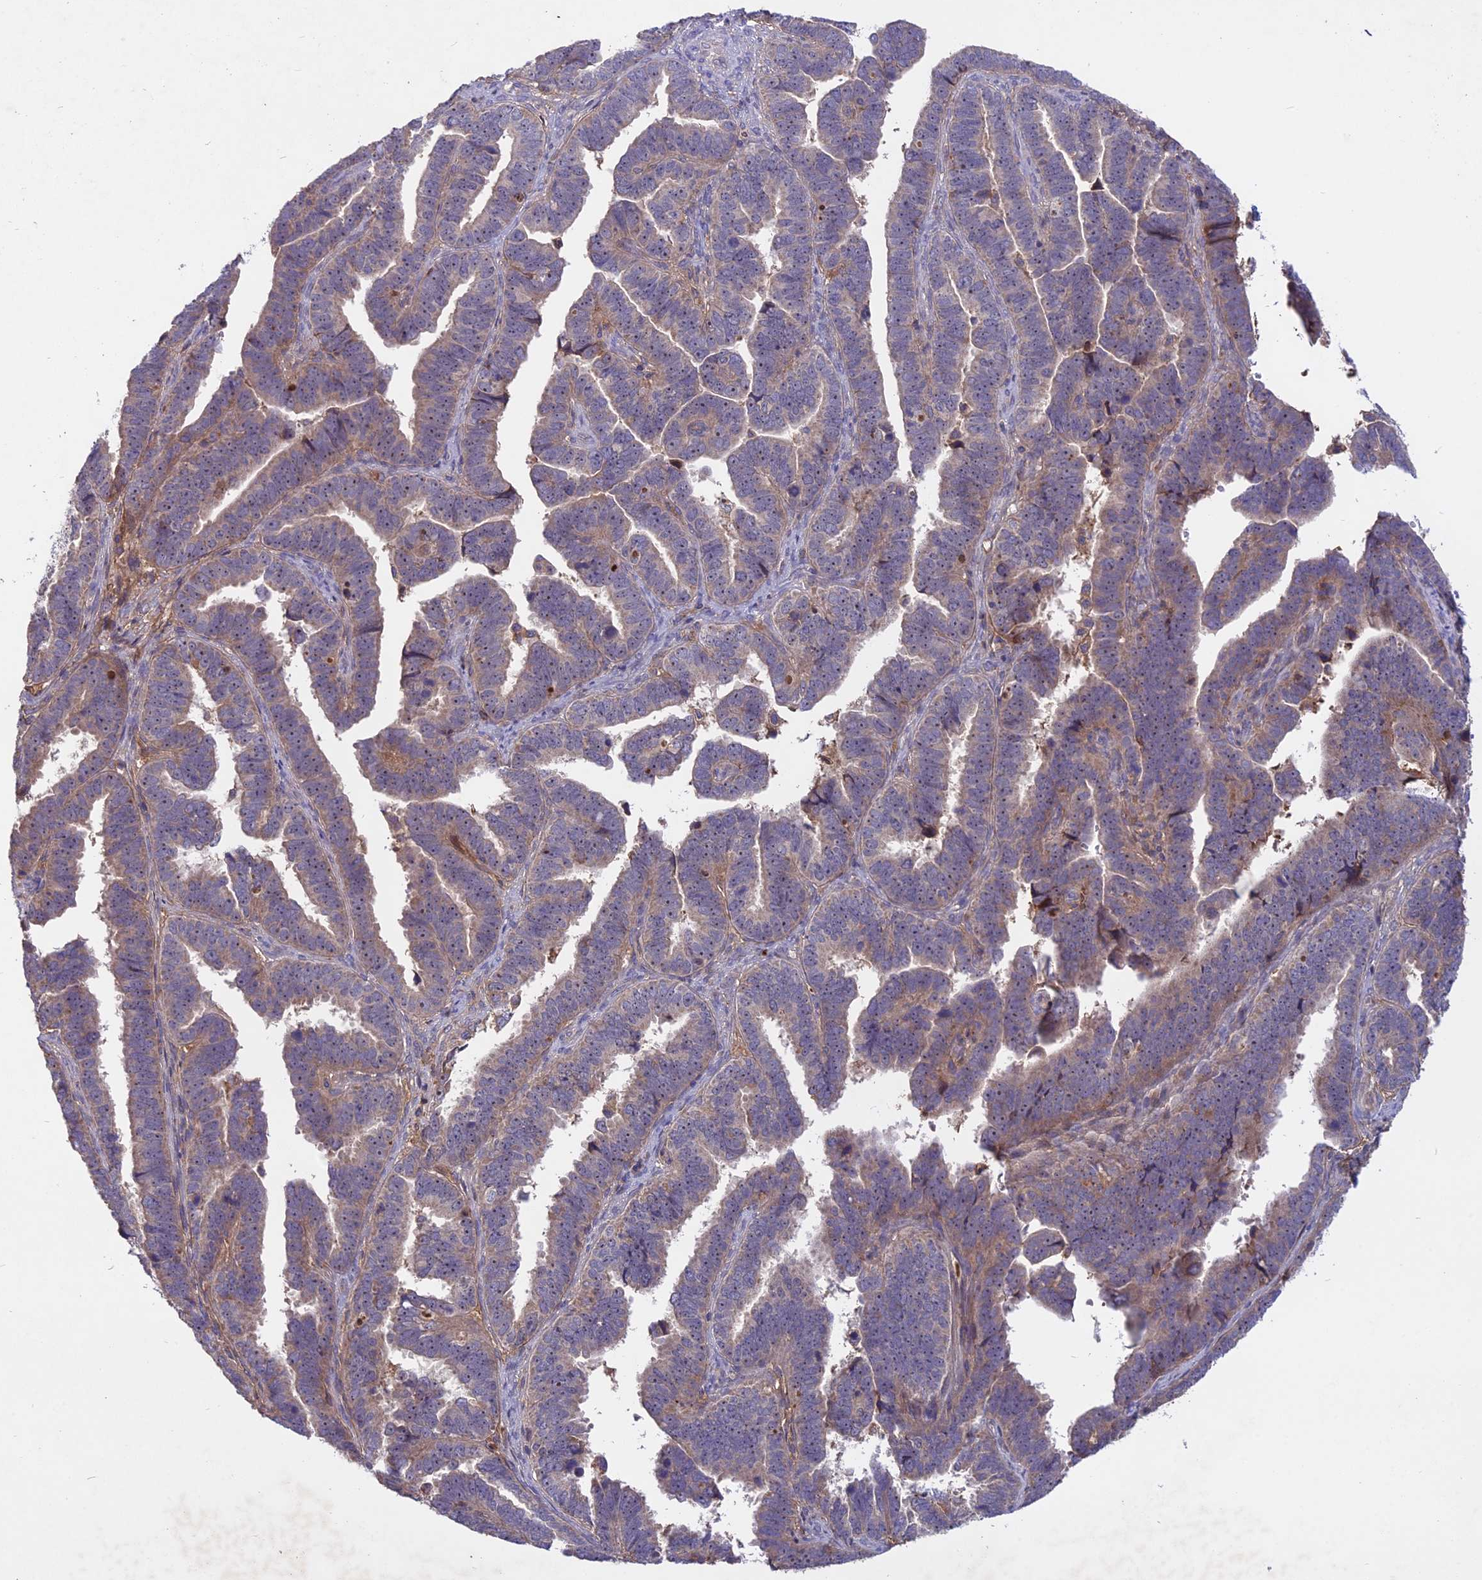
{"staining": {"intensity": "weak", "quantity": "25%-75%", "location": "cytoplasmic/membranous"}, "tissue": "endometrial cancer", "cell_type": "Tumor cells", "image_type": "cancer", "snomed": [{"axis": "morphology", "description": "Adenocarcinoma, NOS"}, {"axis": "topography", "description": "Endometrium"}], "caption": "A brown stain highlights weak cytoplasmic/membranous positivity of a protein in human adenocarcinoma (endometrial) tumor cells.", "gene": "ADO", "patient": {"sex": "female", "age": 75}}